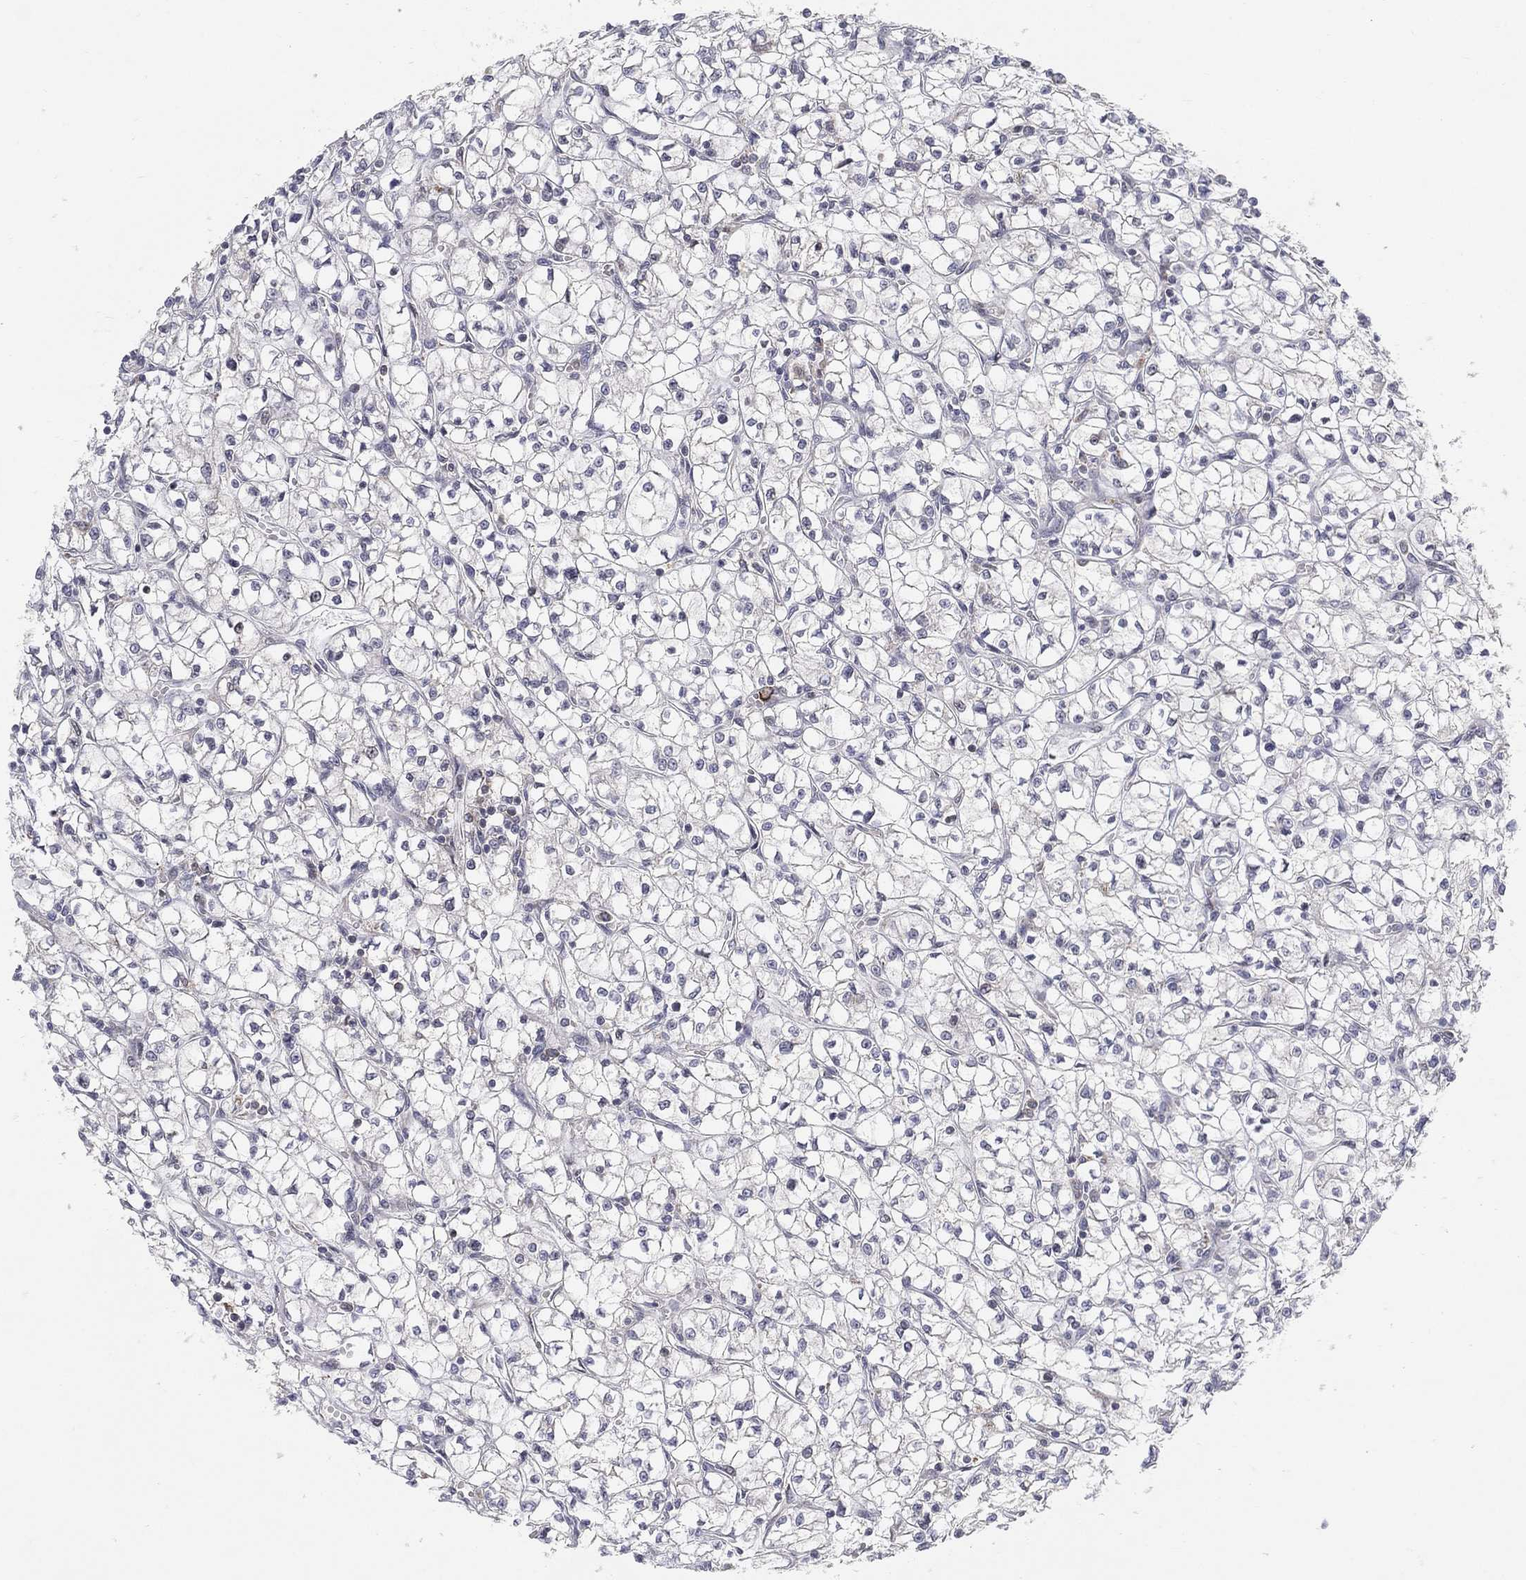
{"staining": {"intensity": "negative", "quantity": "none", "location": "none"}, "tissue": "renal cancer", "cell_type": "Tumor cells", "image_type": "cancer", "snomed": [{"axis": "morphology", "description": "Adenocarcinoma, NOS"}, {"axis": "topography", "description": "Kidney"}], "caption": "Immunohistochemistry photomicrograph of renal adenocarcinoma stained for a protein (brown), which demonstrates no expression in tumor cells.", "gene": "TMTC4", "patient": {"sex": "female", "age": 64}}